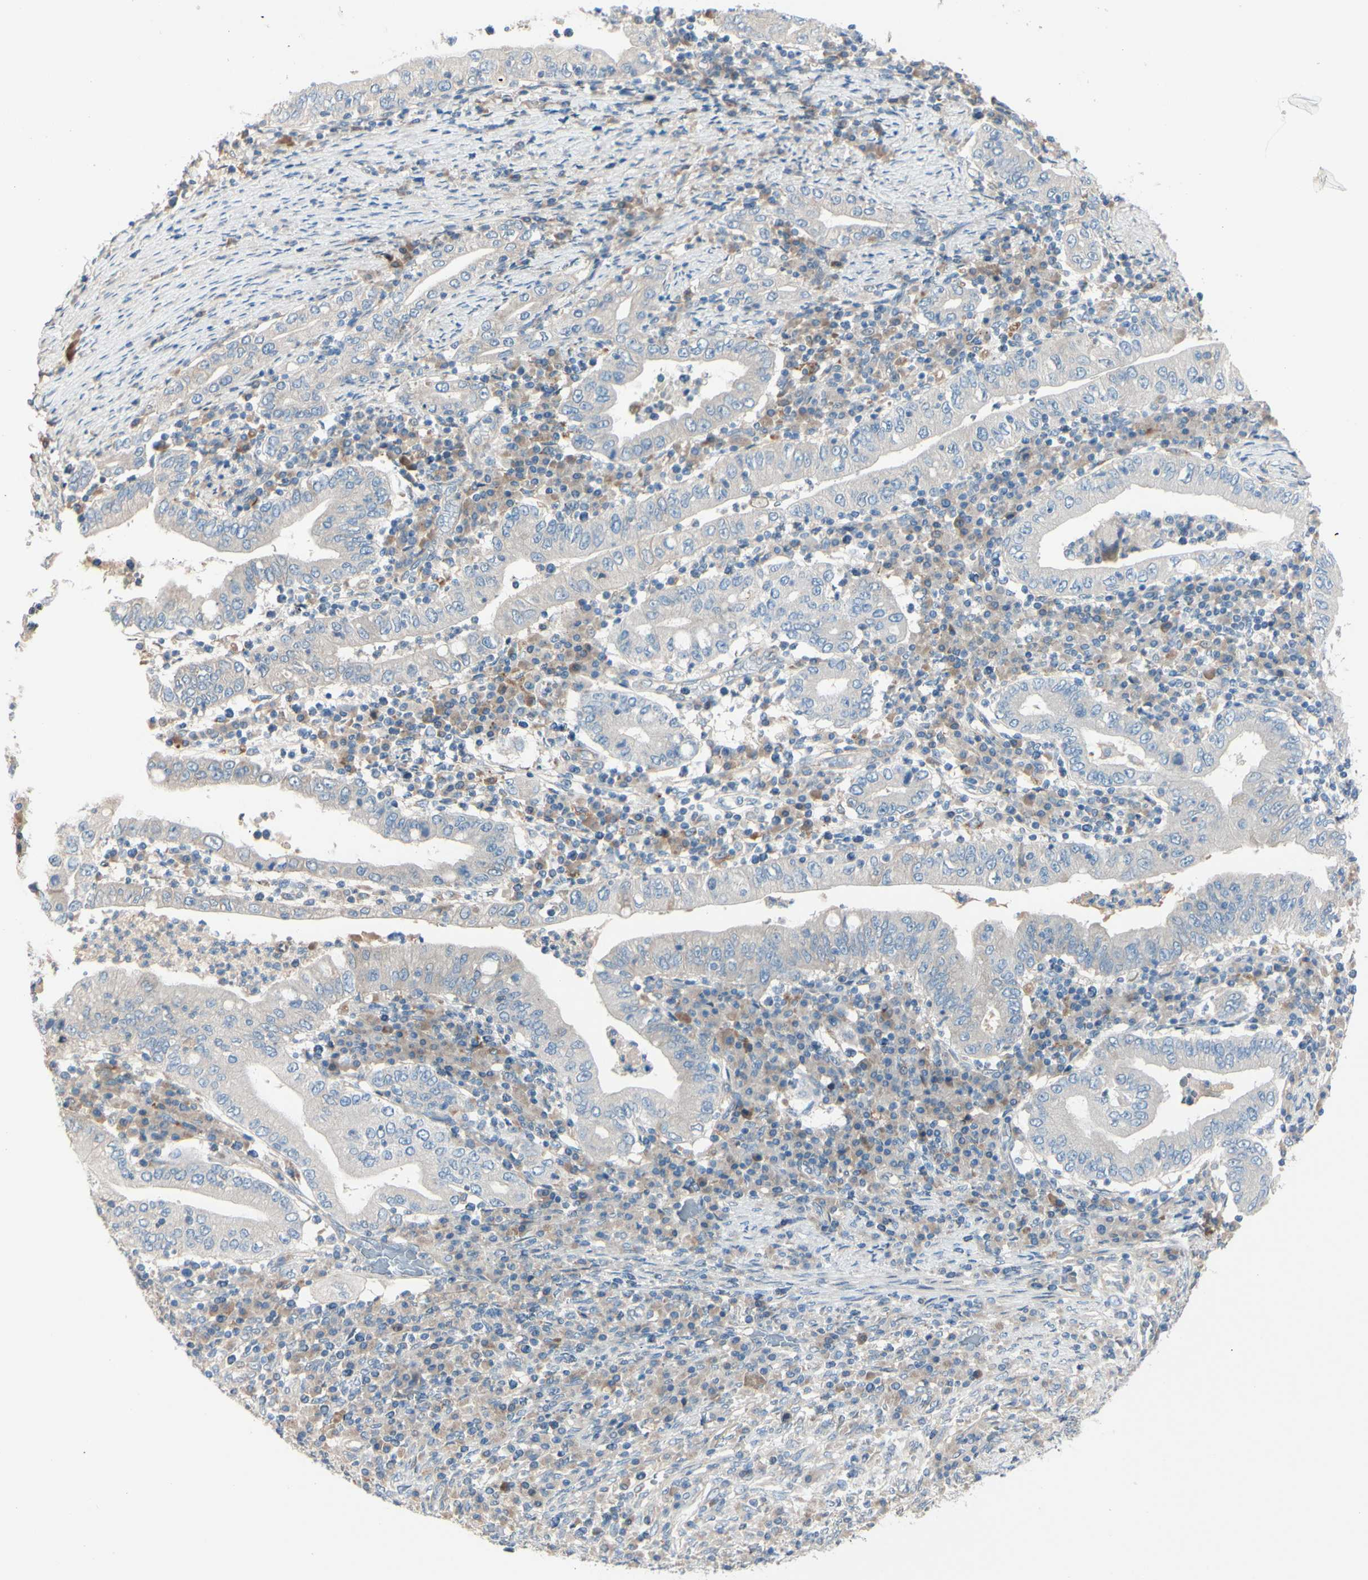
{"staining": {"intensity": "negative", "quantity": "none", "location": "none"}, "tissue": "stomach cancer", "cell_type": "Tumor cells", "image_type": "cancer", "snomed": [{"axis": "morphology", "description": "Normal tissue, NOS"}, {"axis": "morphology", "description": "Adenocarcinoma, NOS"}, {"axis": "topography", "description": "Esophagus"}, {"axis": "topography", "description": "Stomach, upper"}, {"axis": "topography", "description": "Peripheral nerve tissue"}], "caption": "IHC image of neoplastic tissue: human adenocarcinoma (stomach) stained with DAB (3,3'-diaminobenzidine) exhibits no significant protein positivity in tumor cells.", "gene": "EPHA3", "patient": {"sex": "male", "age": 62}}